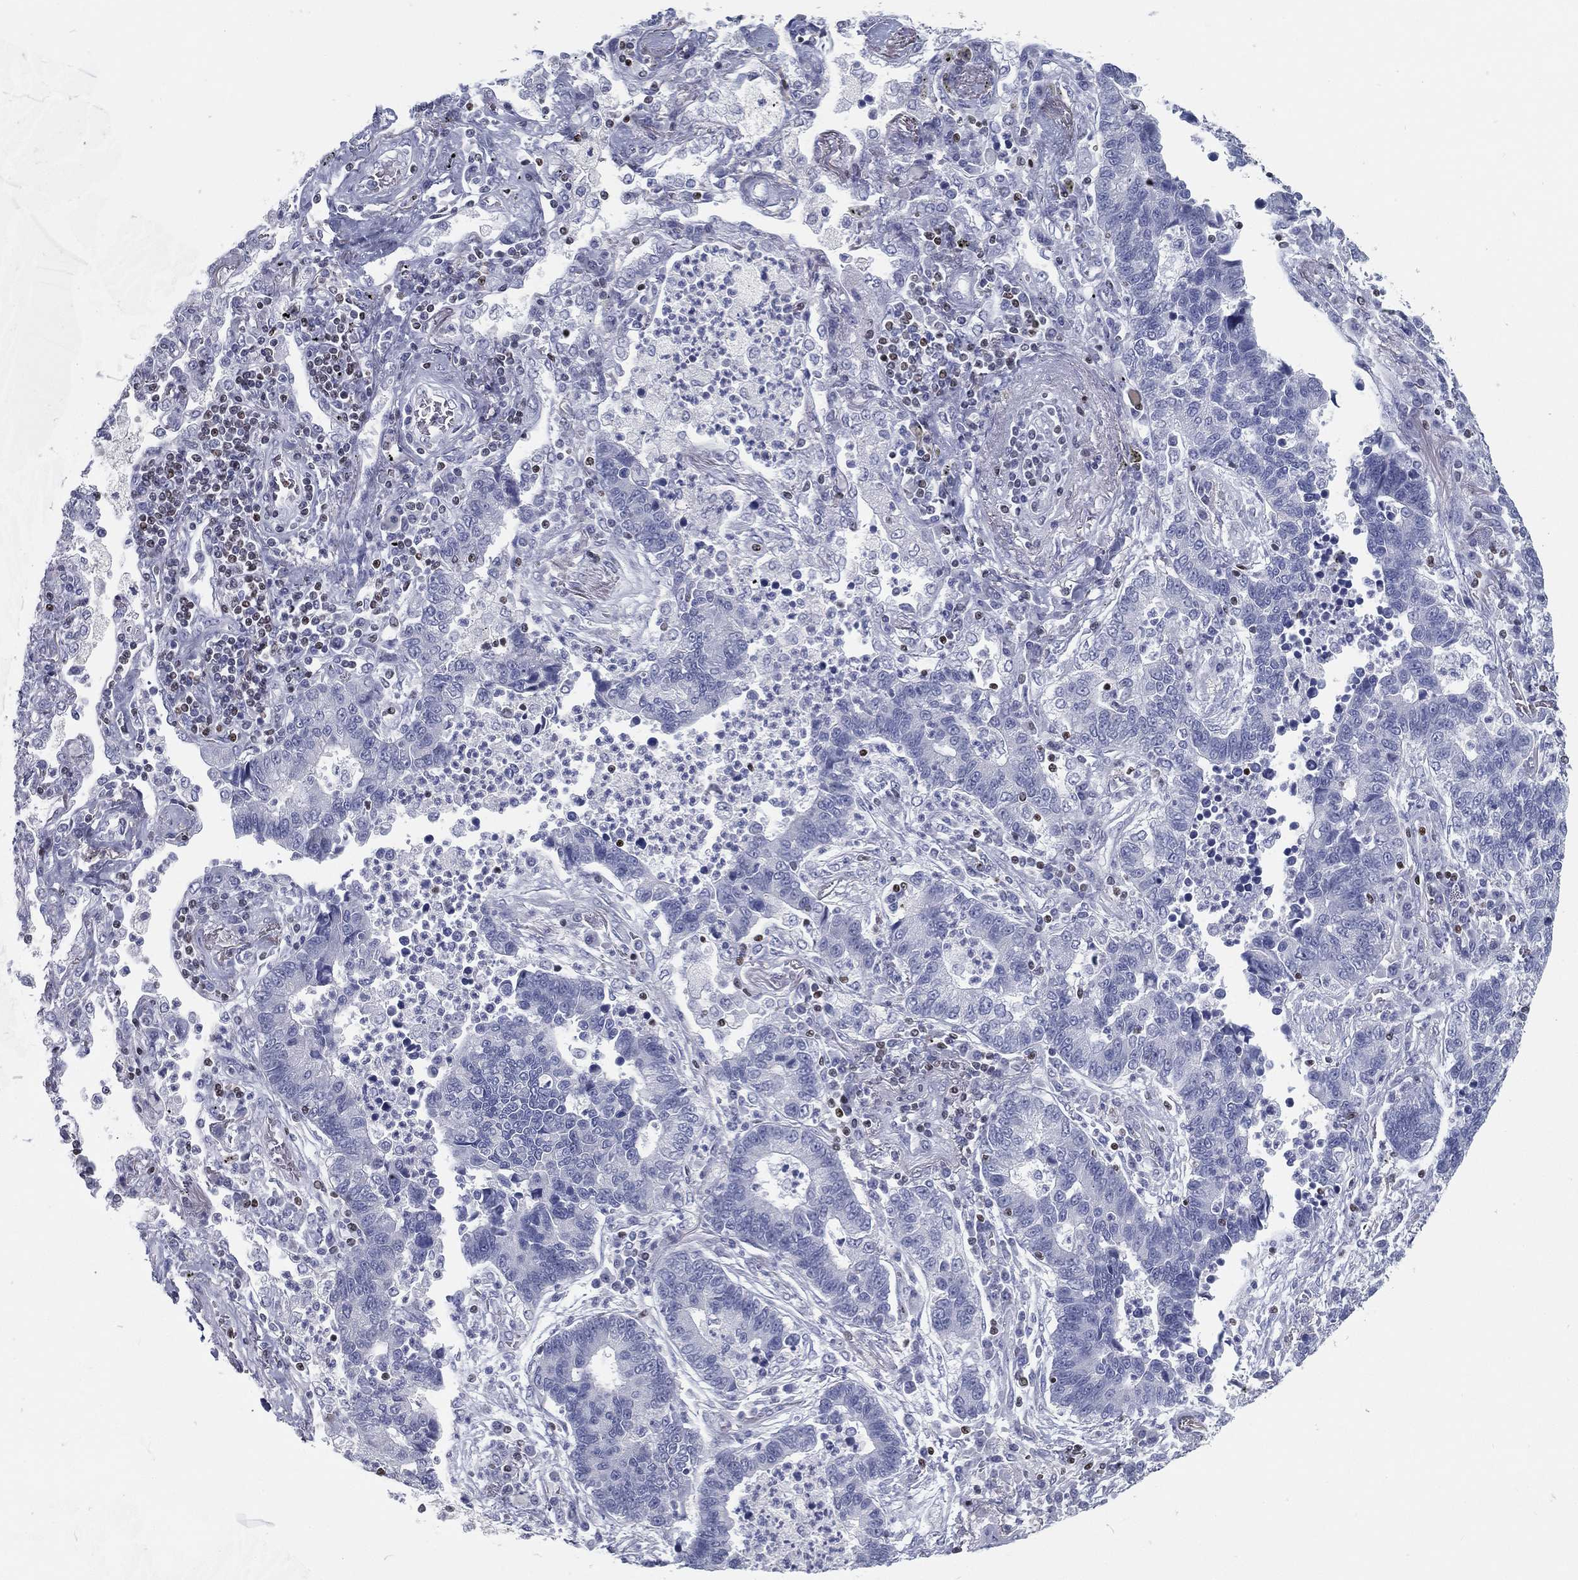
{"staining": {"intensity": "negative", "quantity": "none", "location": "none"}, "tissue": "lung cancer", "cell_type": "Tumor cells", "image_type": "cancer", "snomed": [{"axis": "morphology", "description": "Adenocarcinoma, NOS"}, {"axis": "topography", "description": "Lung"}], "caption": "Immunohistochemistry (IHC) photomicrograph of neoplastic tissue: human adenocarcinoma (lung) stained with DAB shows no significant protein expression in tumor cells.", "gene": "PYHIN1", "patient": {"sex": "female", "age": 57}}